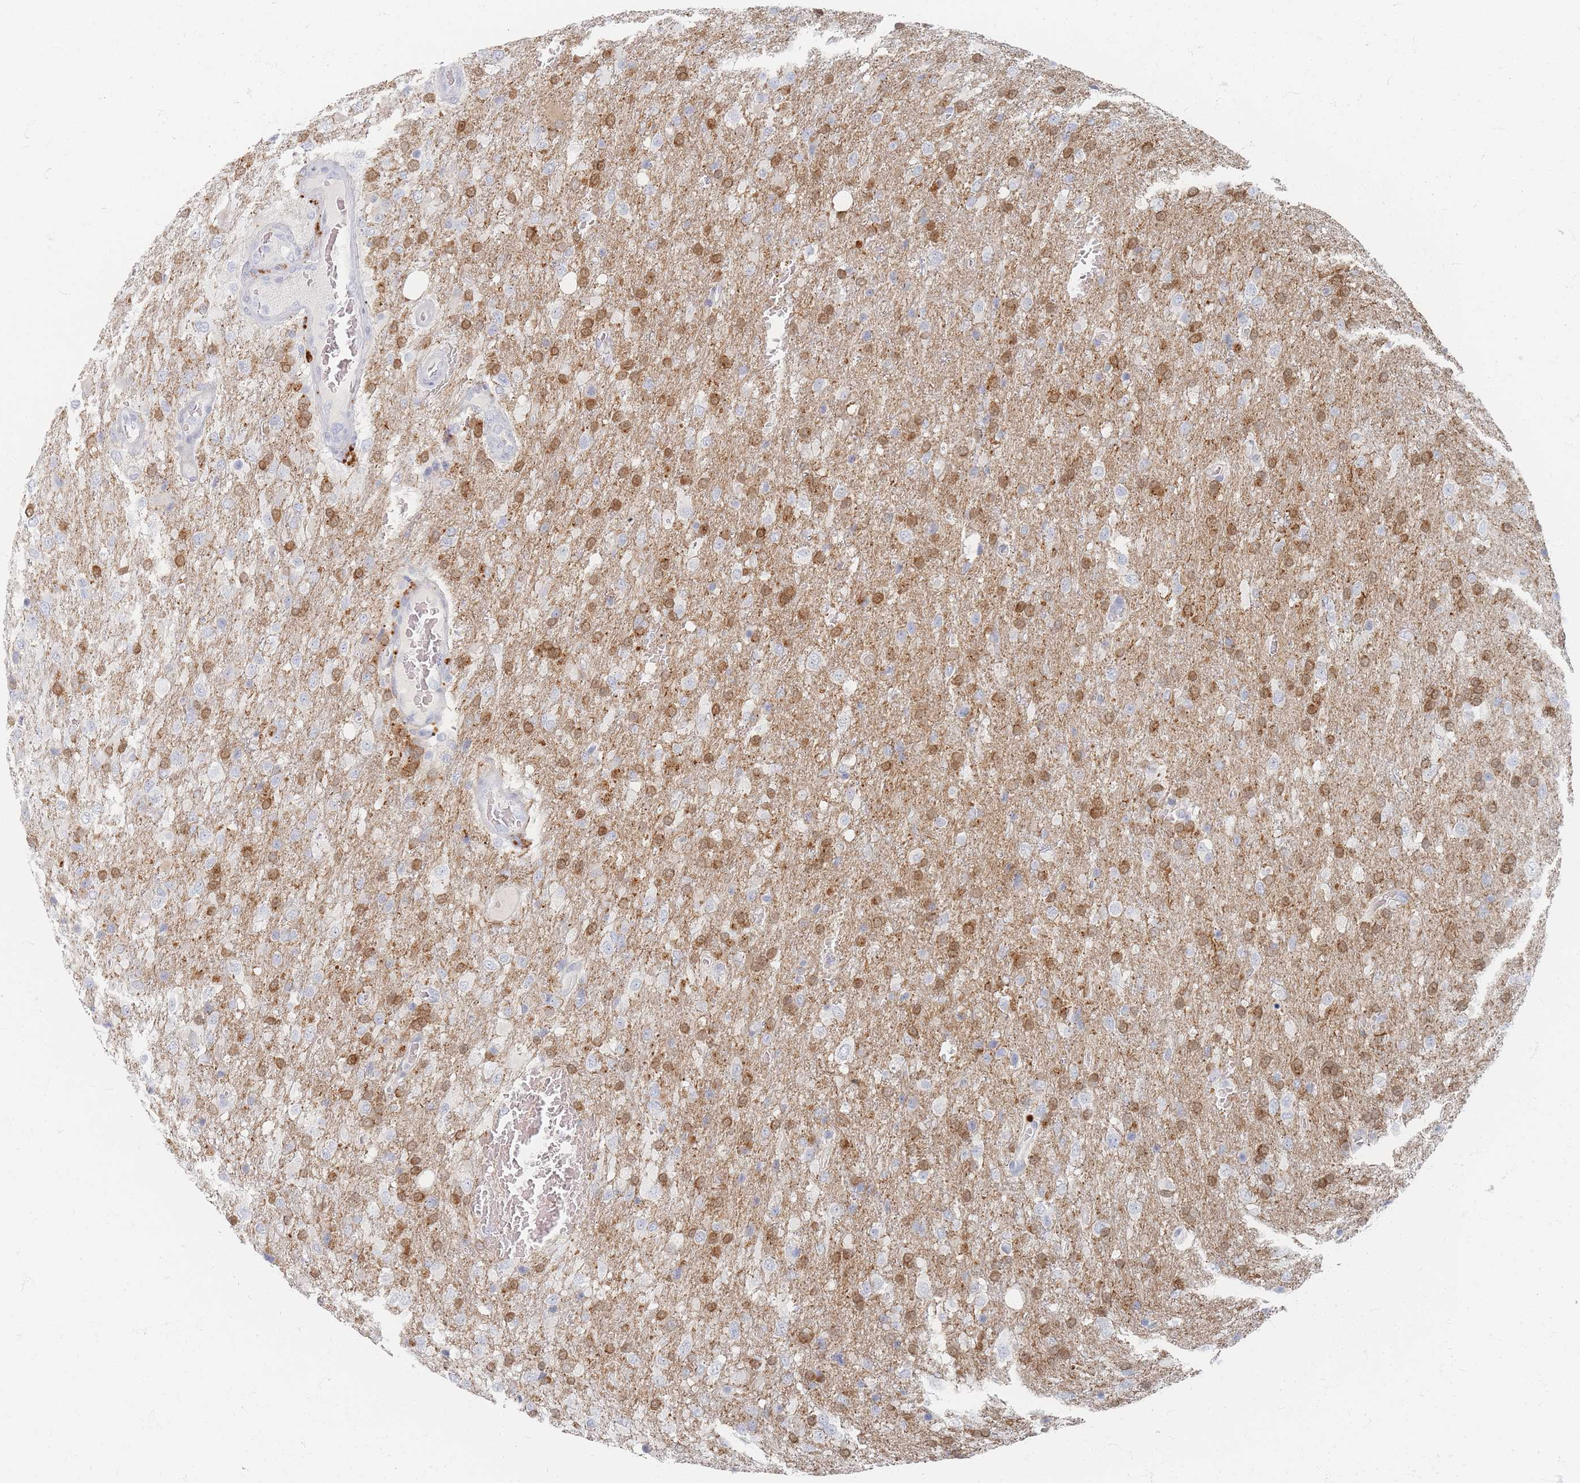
{"staining": {"intensity": "negative", "quantity": "none", "location": "none"}, "tissue": "glioma", "cell_type": "Tumor cells", "image_type": "cancer", "snomed": [{"axis": "morphology", "description": "Glioma, malignant, High grade"}, {"axis": "topography", "description": "Brain"}], "caption": "Immunohistochemistry image of glioma stained for a protein (brown), which demonstrates no staining in tumor cells. Nuclei are stained in blue.", "gene": "SLC2A11", "patient": {"sex": "female", "age": 74}}